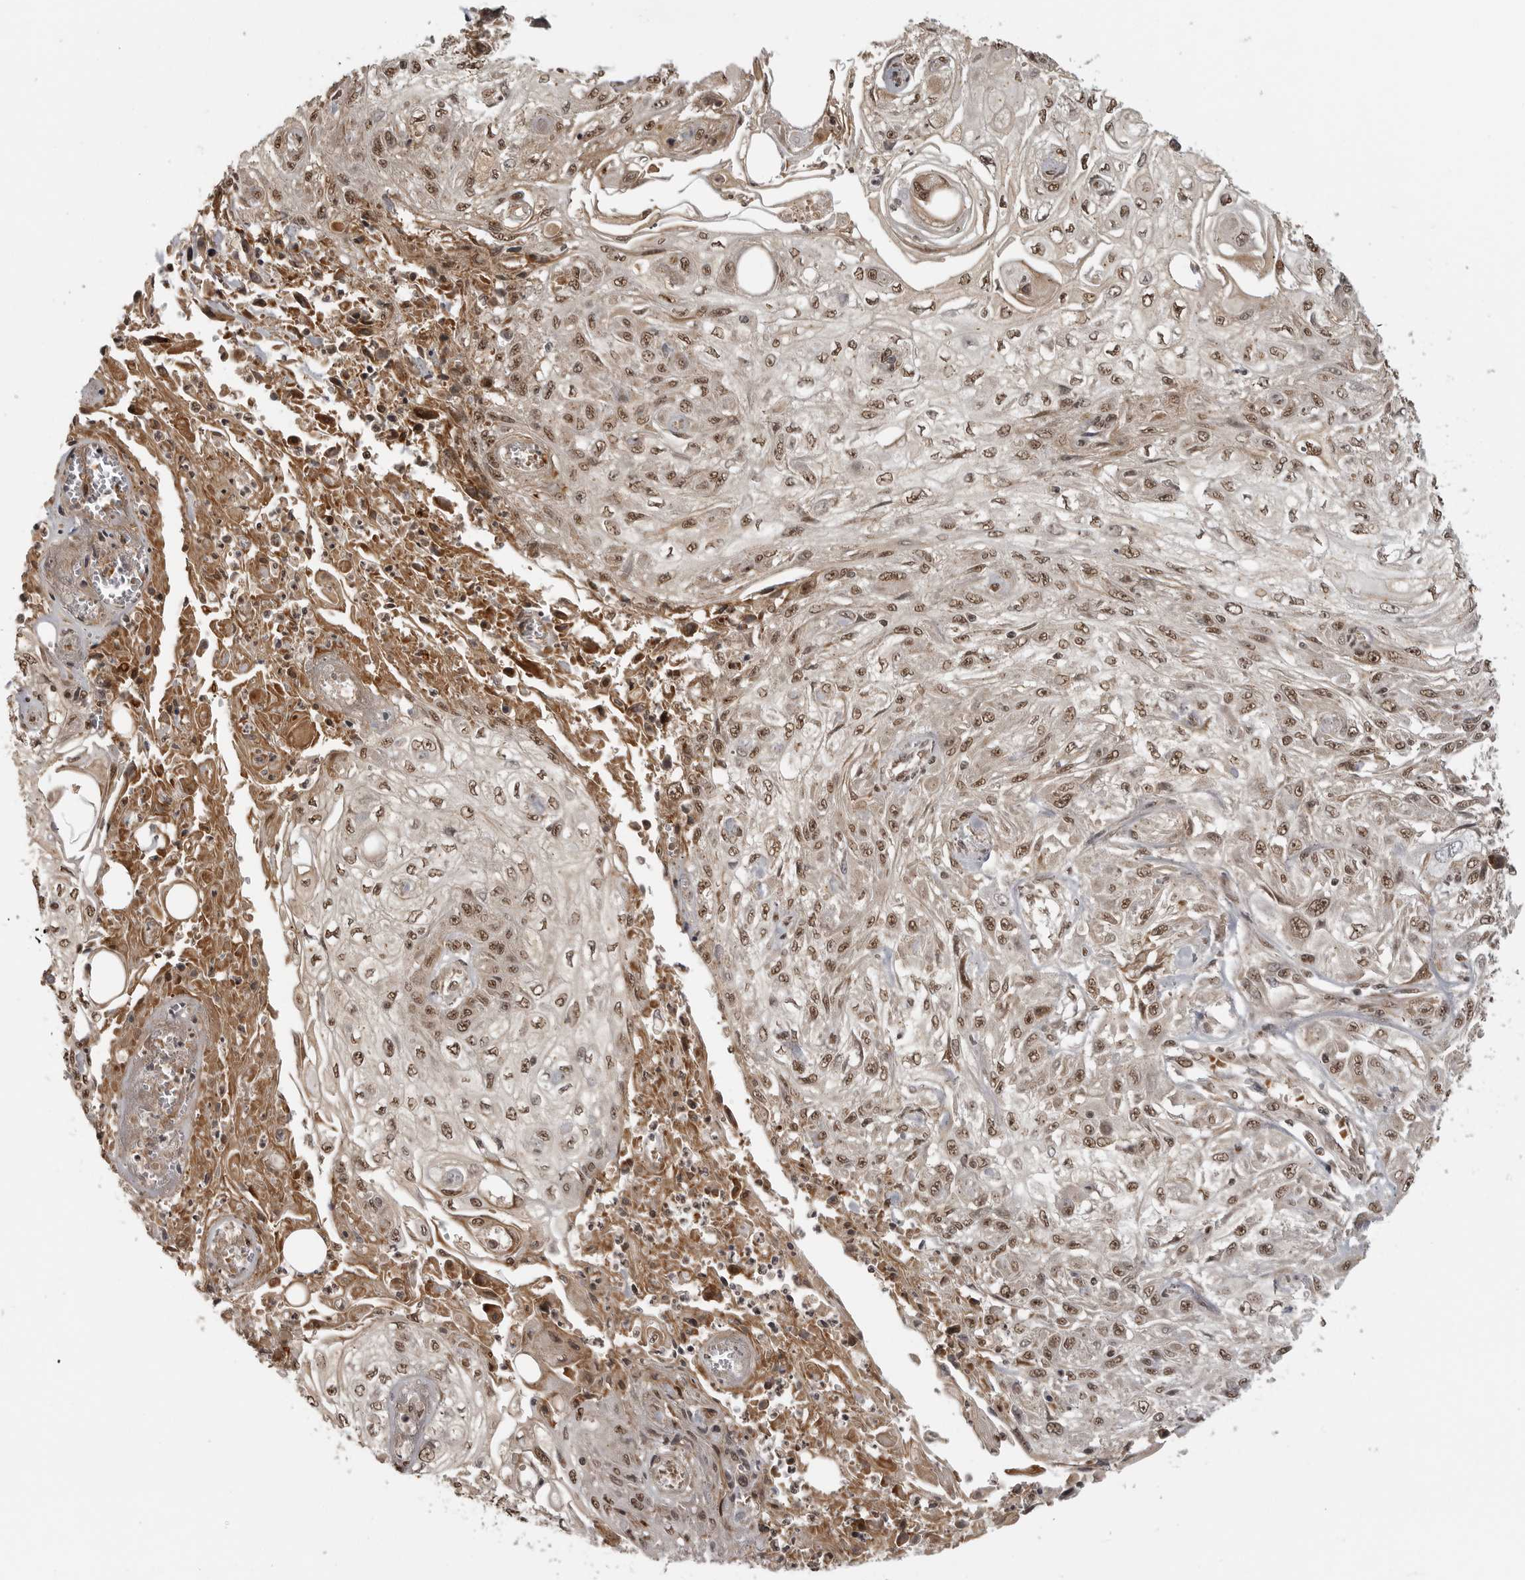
{"staining": {"intensity": "moderate", "quantity": ">75%", "location": "nuclear"}, "tissue": "skin cancer", "cell_type": "Tumor cells", "image_type": "cancer", "snomed": [{"axis": "morphology", "description": "Squamous cell carcinoma, NOS"}, {"axis": "morphology", "description": "Squamous cell carcinoma, metastatic, NOS"}, {"axis": "topography", "description": "Skin"}, {"axis": "topography", "description": "Lymph node"}], "caption": "IHC staining of skin cancer, which exhibits medium levels of moderate nuclear staining in approximately >75% of tumor cells indicating moderate nuclear protein positivity. The staining was performed using DAB (3,3'-diaminobenzidine) (brown) for protein detection and nuclei were counterstained in hematoxylin (blue).", "gene": "CLOCK", "patient": {"sex": "male", "age": 75}}